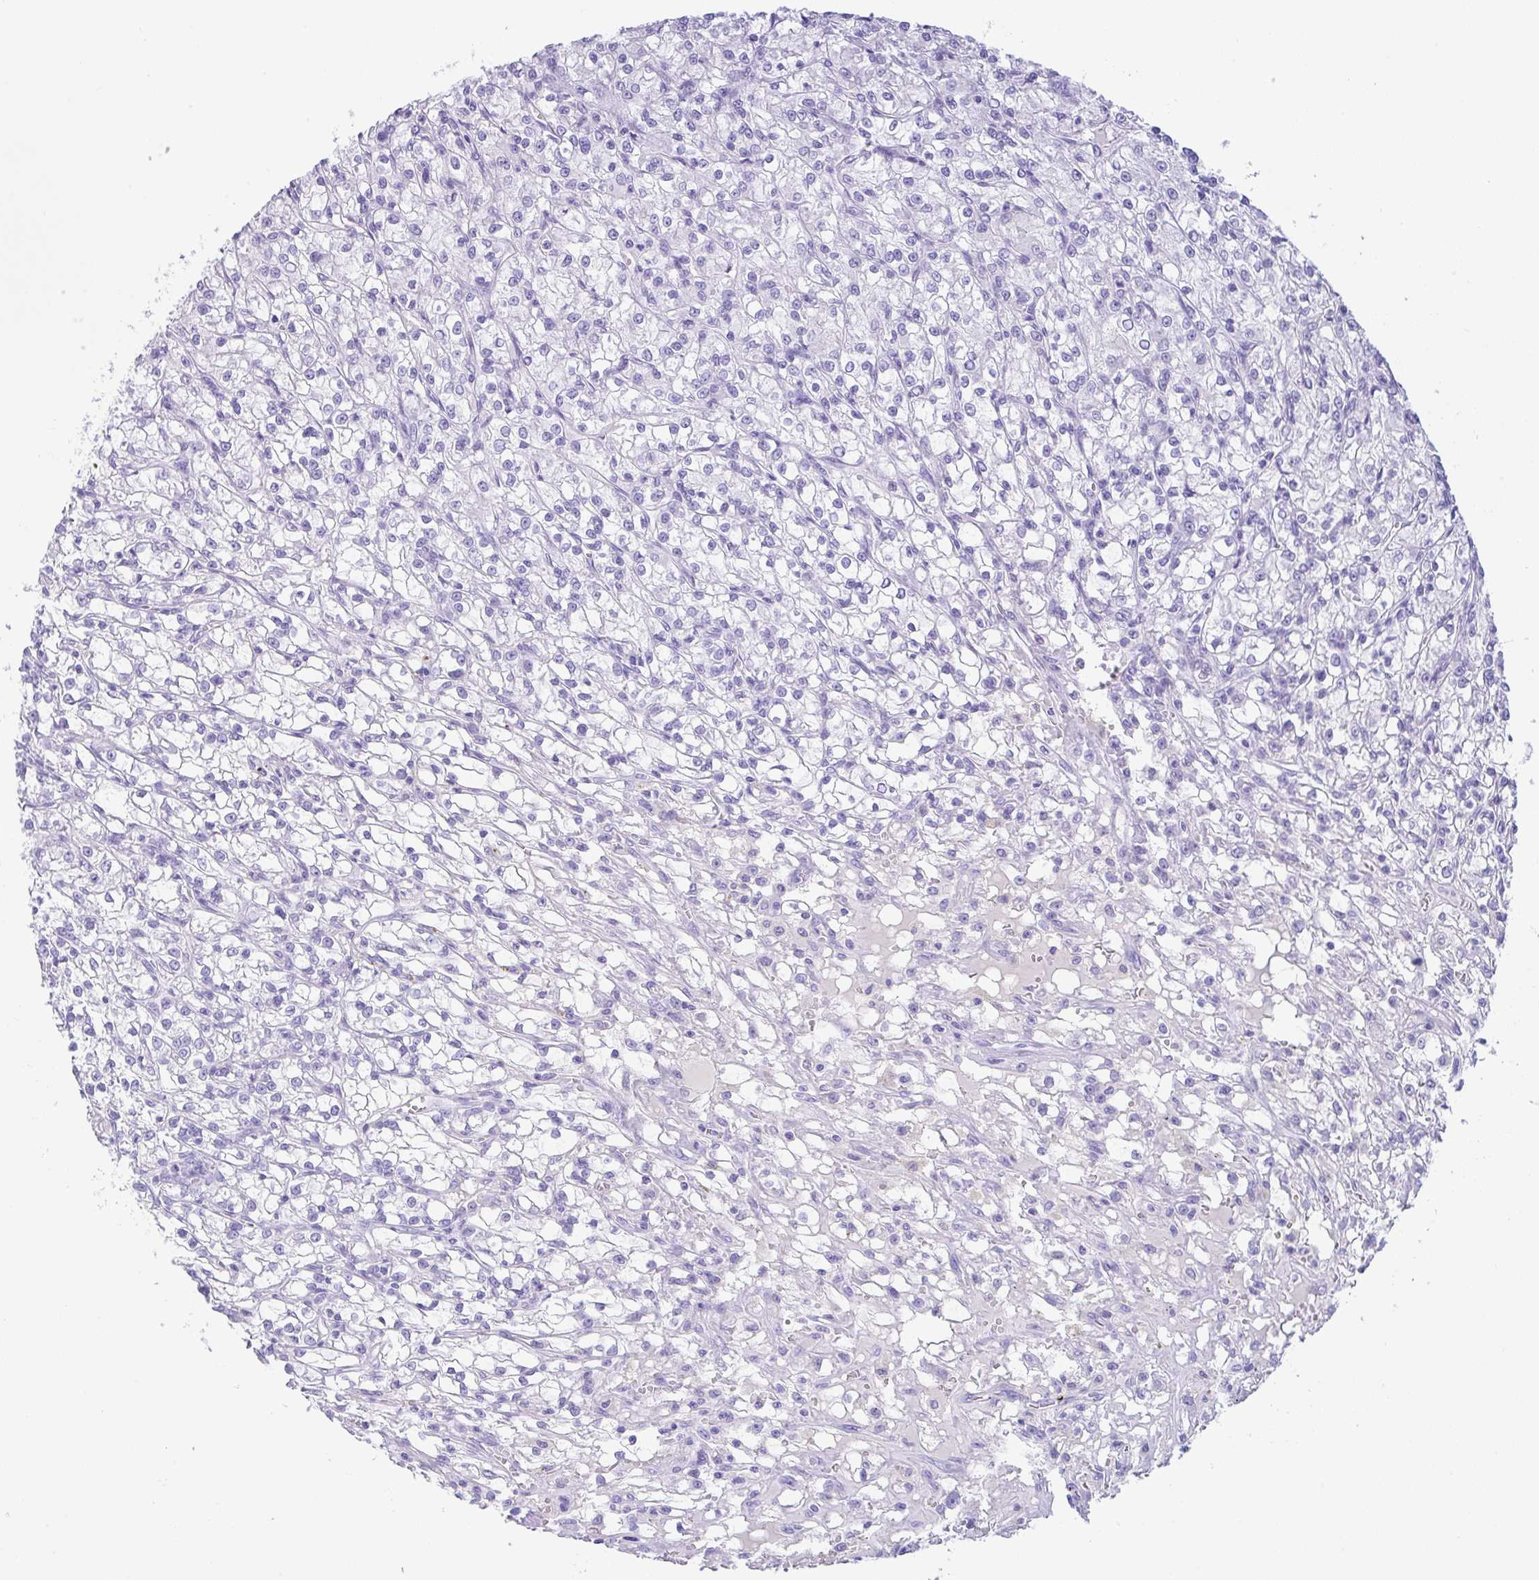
{"staining": {"intensity": "negative", "quantity": "none", "location": "none"}, "tissue": "renal cancer", "cell_type": "Tumor cells", "image_type": "cancer", "snomed": [{"axis": "morphology", "description": "Adenocarcinoma, NOS"}, {"axis": "topography", "description": "Kidney"}], "caption": "High magnification brightfield microscopy of renal cancer (adenocarcinoma) stained with DAB (brown) and counterstained with hematoxylin (blue): tumor cells show no significant expression.", "gene": "CPA1", "patient": {"sex": "female", "age": 59}}